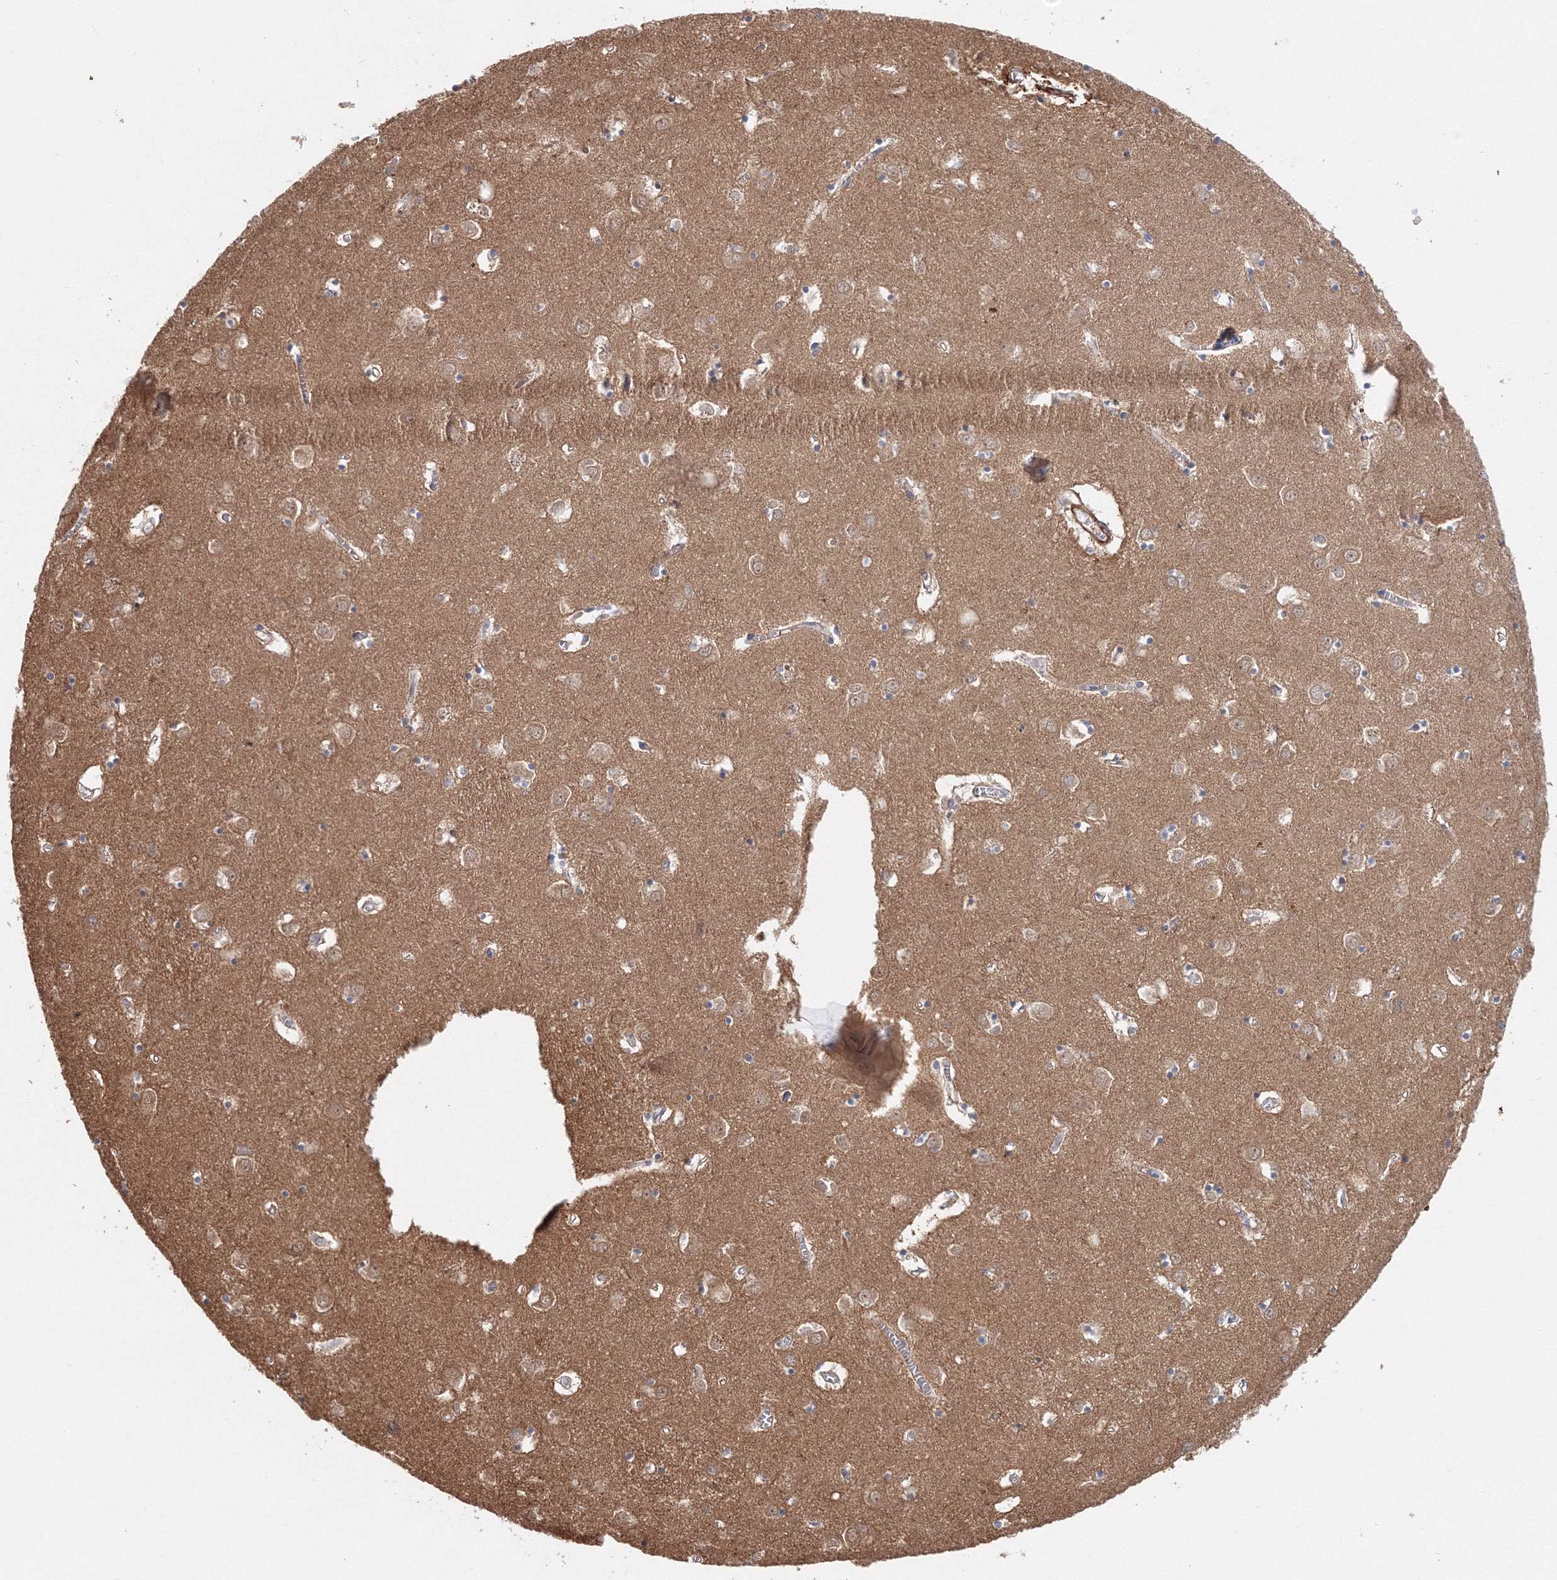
{"staining": {"intensity": "weak", "quantity": "25%-75%", "location": "cytoplasmic/membranous"}, "tissue": "caudate", "cell_type": "Glial cells", "image_type": "normal", "snomed": [{"axis": "morphology", "description": "Normal tissue, NOS"}, {"axis": "topography", "description": "Lateral ventricle wall"}], "caption": "This is an image of immunohistochemistry staining of unremarkable caudate, which shows weak staining in the cytoplasmic/membranous of glial cells.", "gene": "ARHGAP21", "patient": {"sex": "male", "age": 70}}